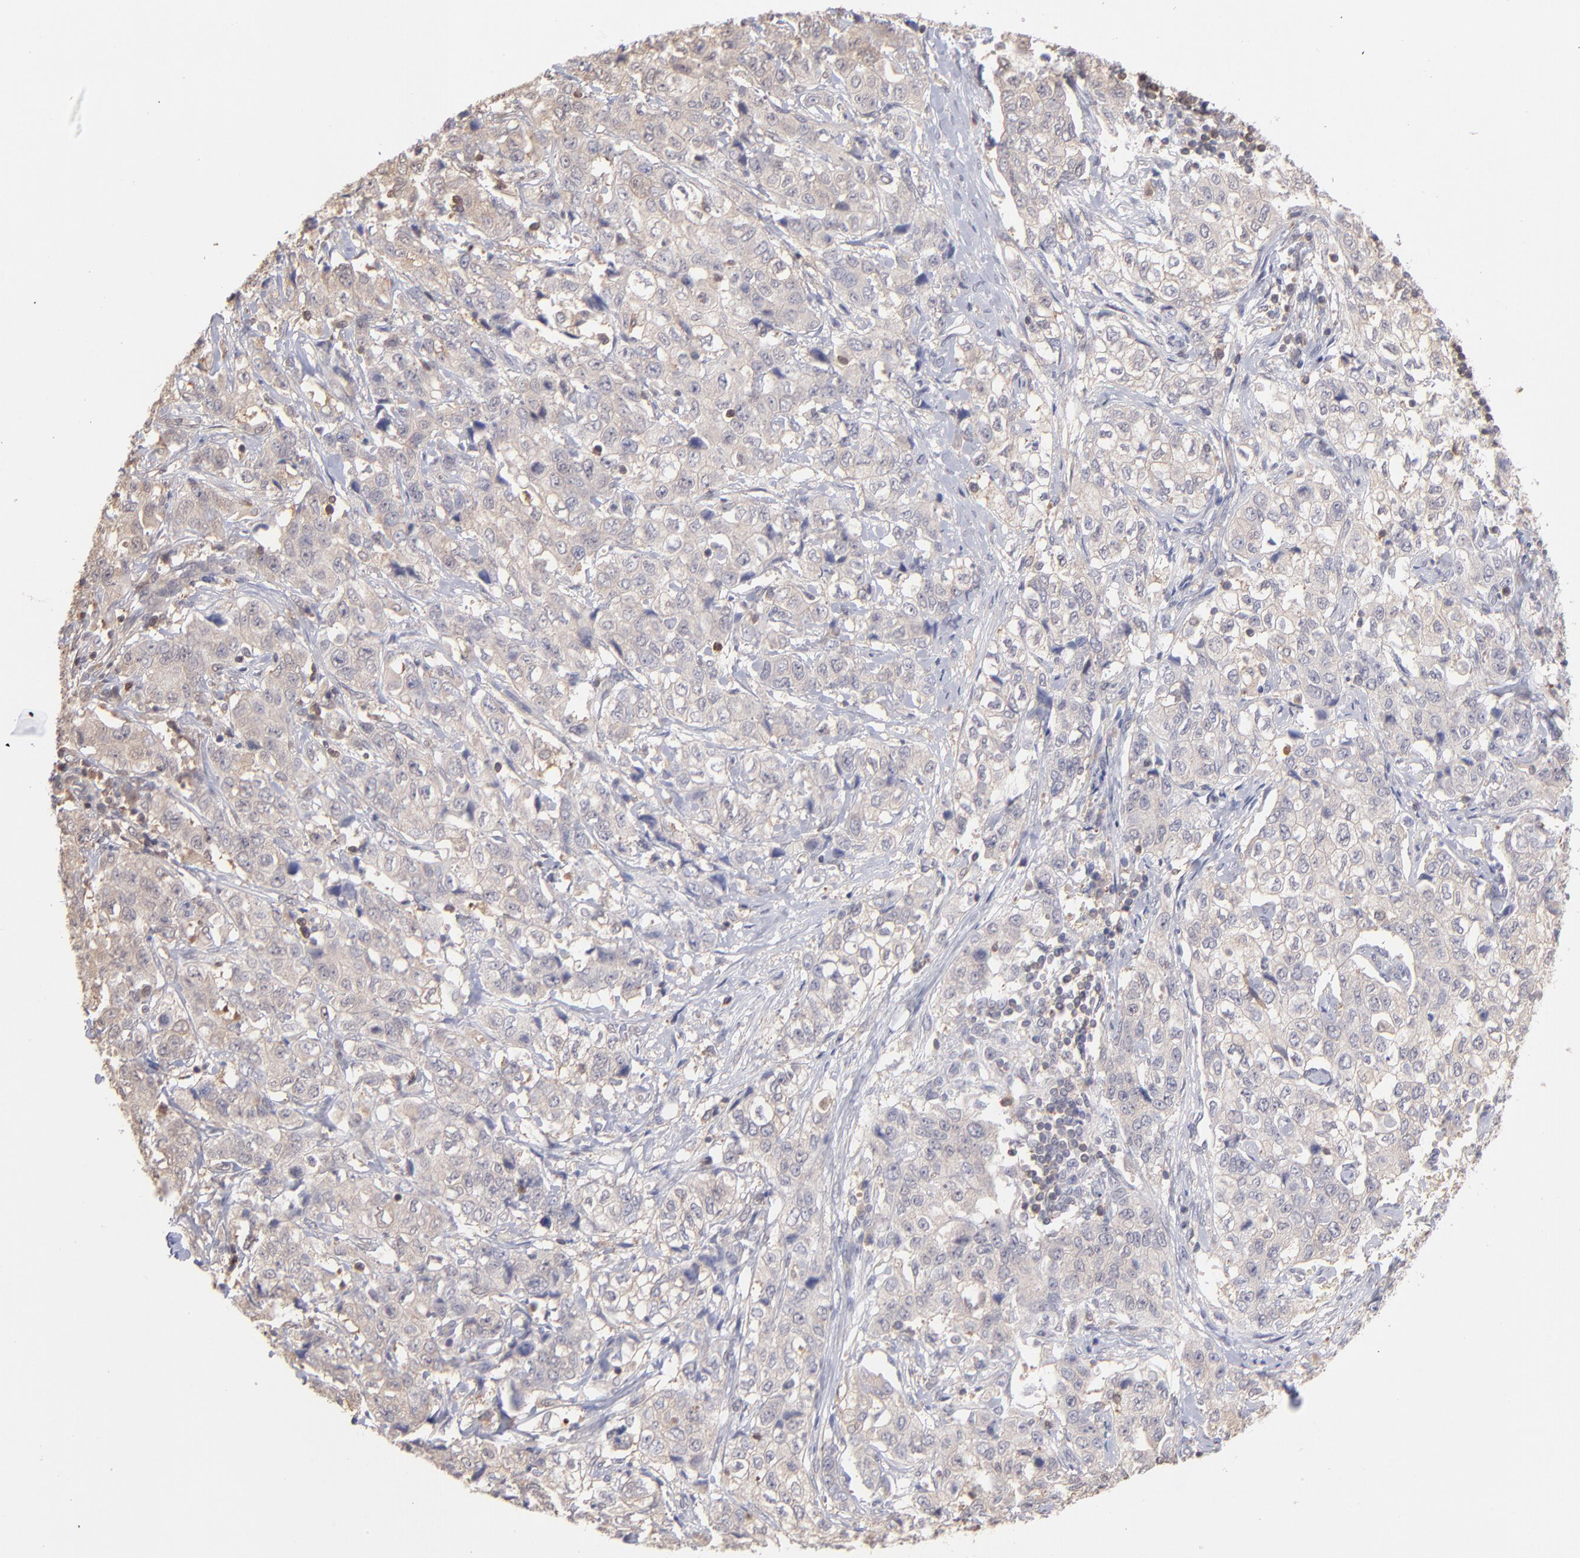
{"staining": {"intensity": "weak", "quantity": "<25%", "location": "cytoplasmic/membranous"}, "tissue": "stomach cancer", "cell_type": "Tumor cells", "image_type": "cancer", "snomed": [{"axis": "morphology", "description": "Adenocarcinoma, NOS"}, {"axis": "topography", "description": "Stomach"}], "caption": "Adenocarcinoma (stomach) was stained to show a protein in brown. There is no significant staining in tumor cells. (Brightfield microscopy of DAB immunohistochemistry (IHC) at high magnification).", "gene": "MAP2K2", "patient": {"sex": "male", "age": 48}}